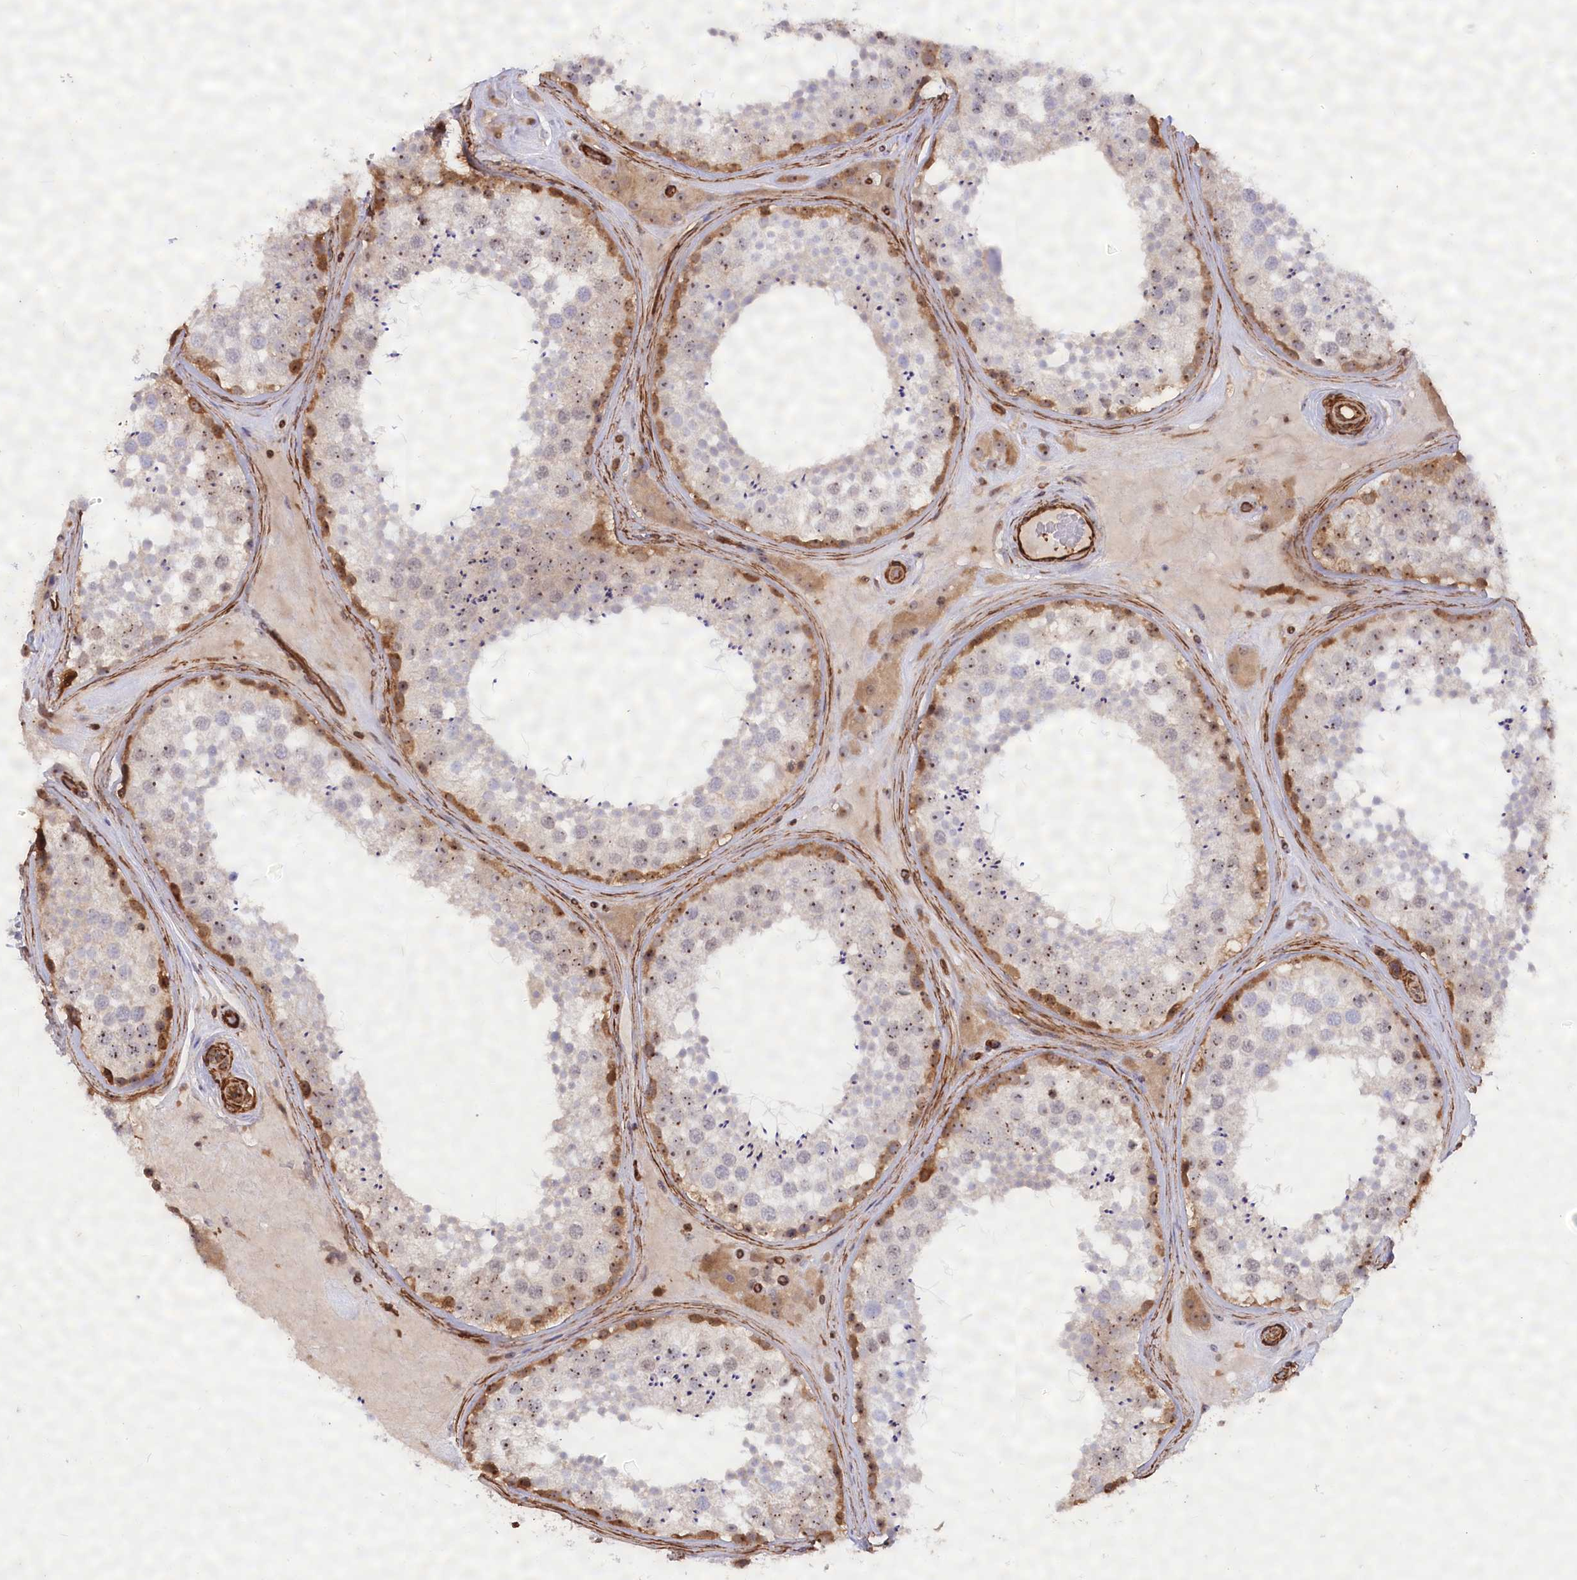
{"staining": {"intensity": "moderate", "quantity": "<25%", "location": "cytoplasmic/membranous,nuclear"}, "tissue": "testis", "cell_type": "Cells in seminiferous ducts", "image_type": "normal", "snomed": [{"axis": "morphology", "description": "Normal tissue, NOS"}, {"axis": "topography", "description": "Testis"}], "caption": "Protein positivity by immunohistochemistry displays moderate cytoplasmic/membranous,nuclear staining in approximately <25% of cells in seminiferous ducts in normal testis. The staining was performed using DAB to visualize the protein expression in brown, while the nuclei were stained in blue with hematoxylin (Magnification: 20x).", "gene": "WDR36", "patient": {"sex": "male", "age": 46}}